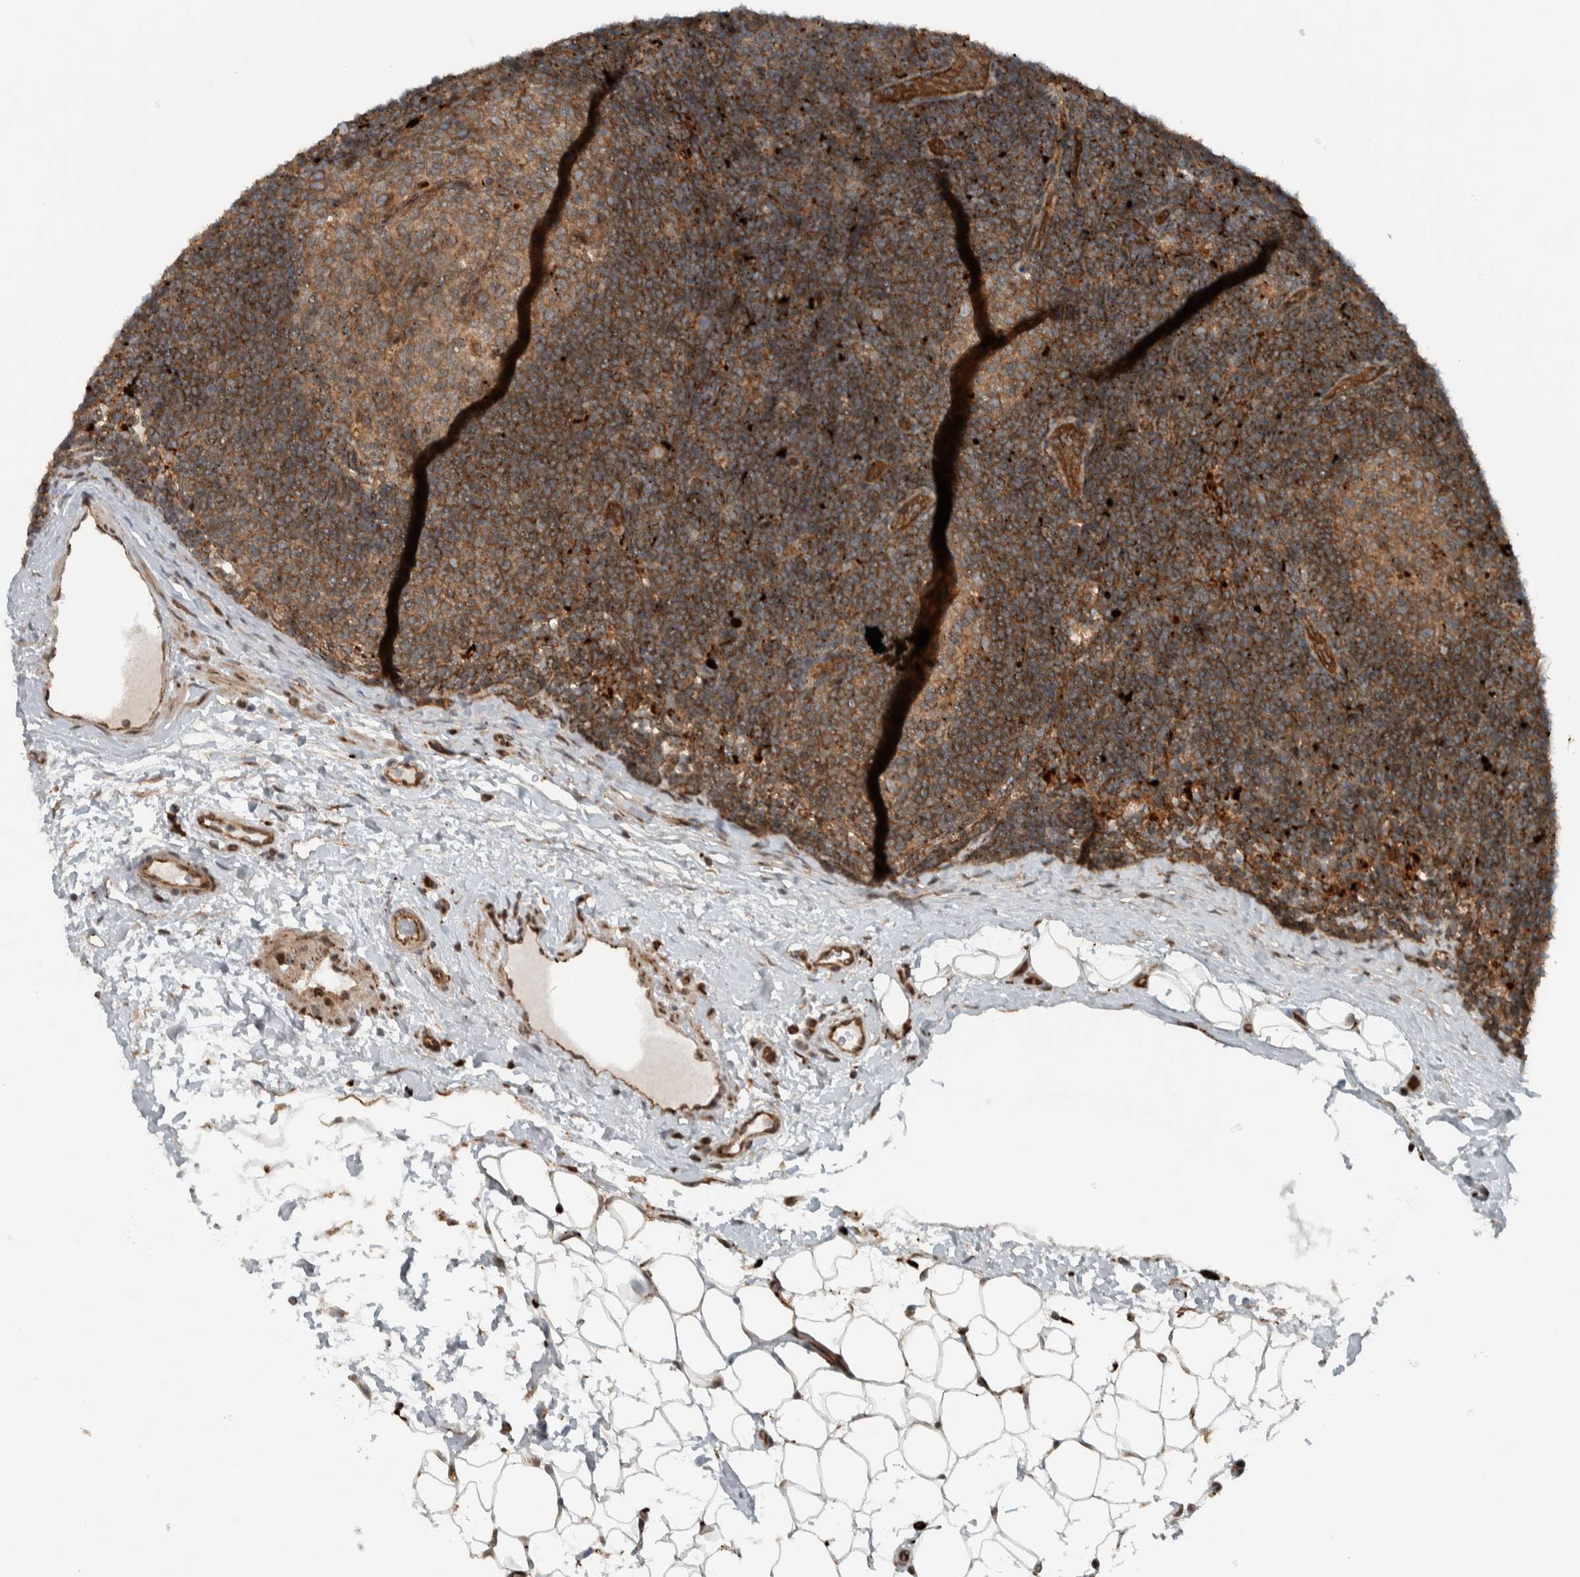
{"staining": {"intensity": "moderate", "quantity": ">75%", "location": "cytoplasmic/membranous"}, "tissue": "lymph node", "cell_type": "Germinal center cells", "image_type": "normal", "snomed": [{"axis": "morphology", "description": "Normal tissue, NOS"}, {"axis": "topography", "description": "Lymph node"}], "caption": "A histopathology image of lymph node stained for a protein displays moderate cytoplasmic/membranous brown staining in germinal center cells.", "gene": "GIGYF1", "patient": {"sex": "female", "age": 22}}